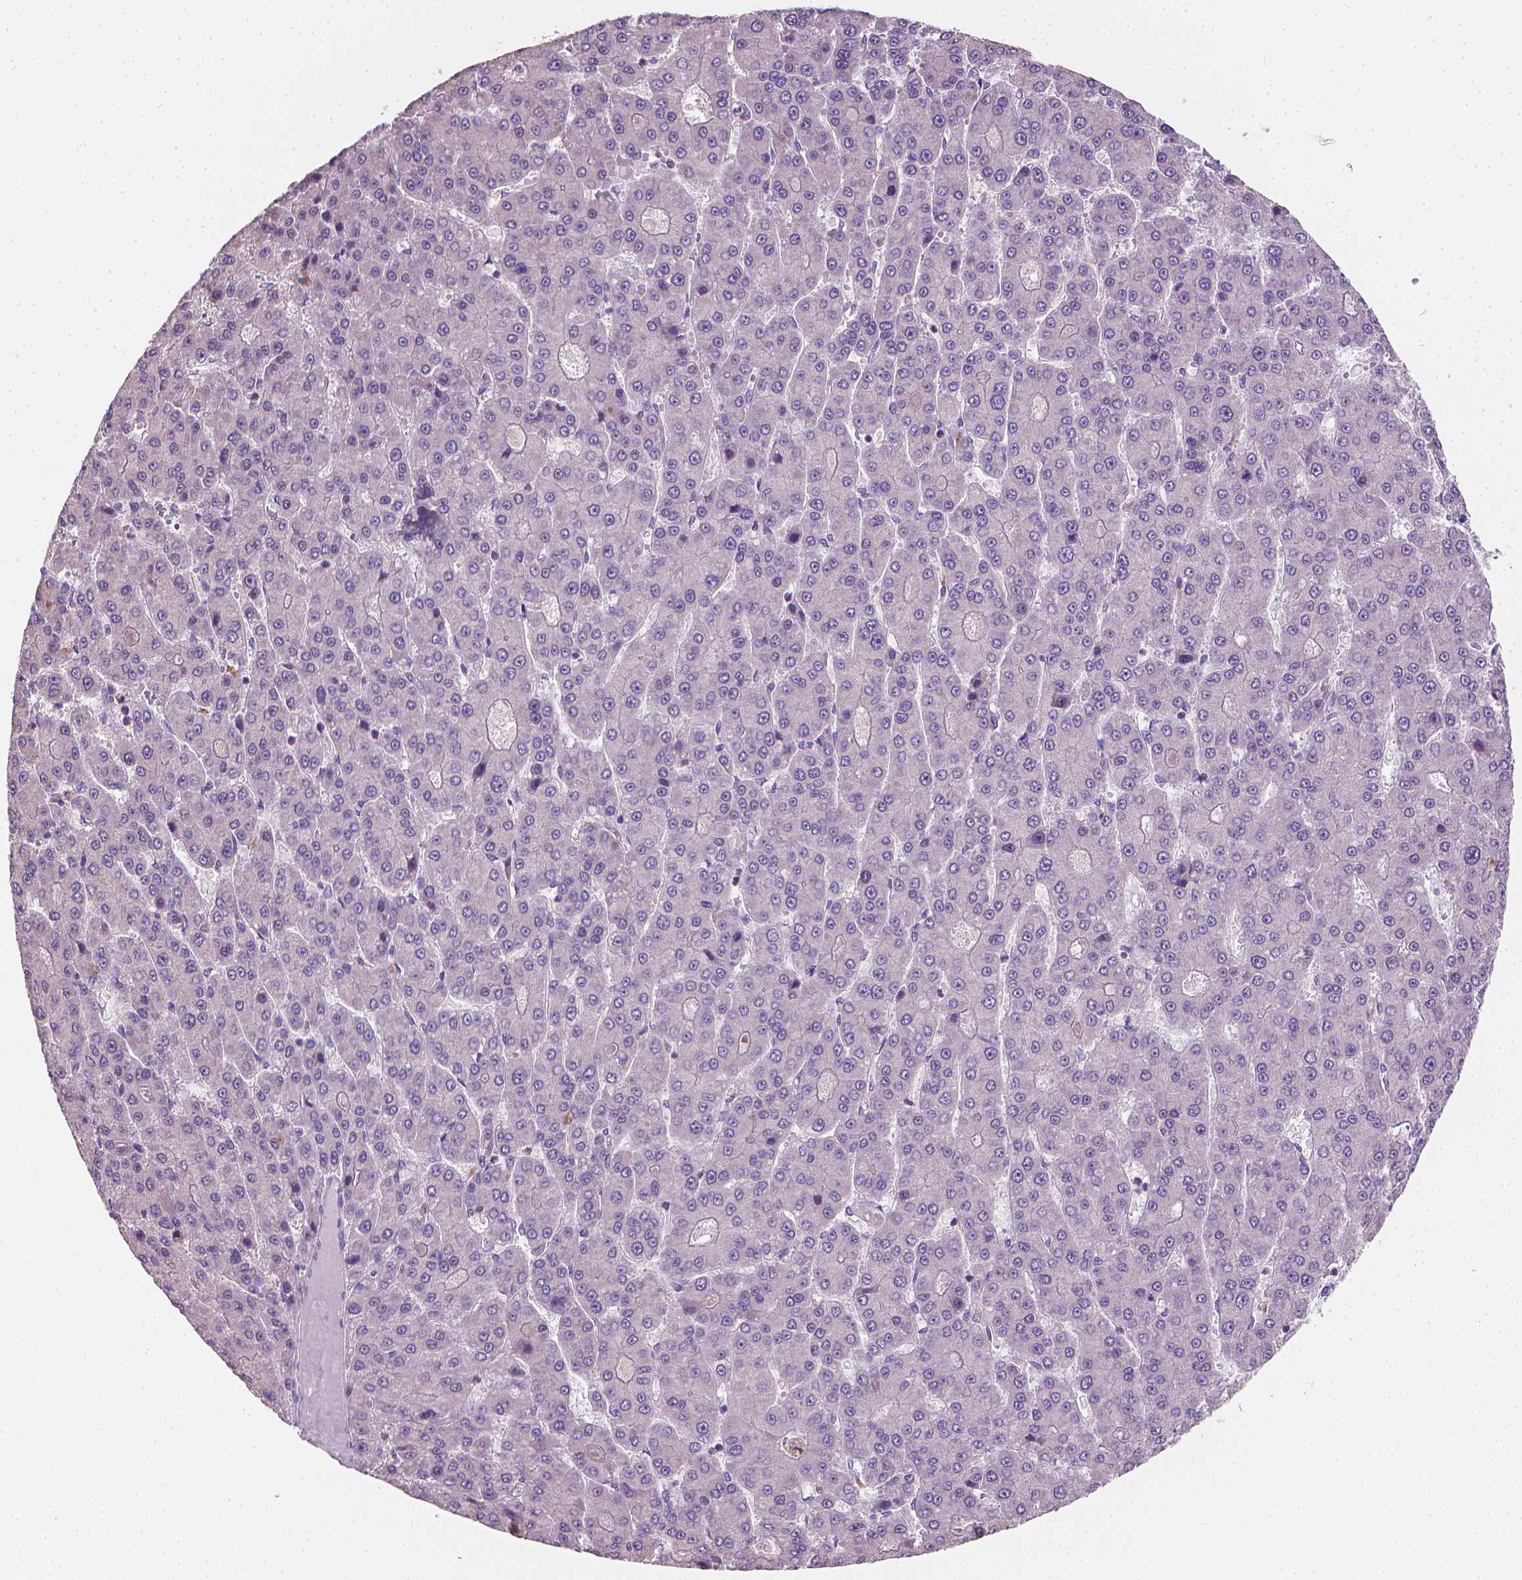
{"staining": {"intensity": "negative", "quantity": "none", "location": "none"}, "tissue": "liver cancer", "cell_type": "Tumor cells", "image_type": "cancer", "snomed": [{"axis": "morphology", "description": "Carcinoma, Hepatocellular, NOS"}, {"axis": "topography", "description": "Liver"}], "caption": "DAB immunohistochemical staining of liver cancer (hepatocellular carcinoma) exhibits no significant expression in tumor cells.", "gene": "CATIP", "patient": {"sex": "male", "age": 70}}